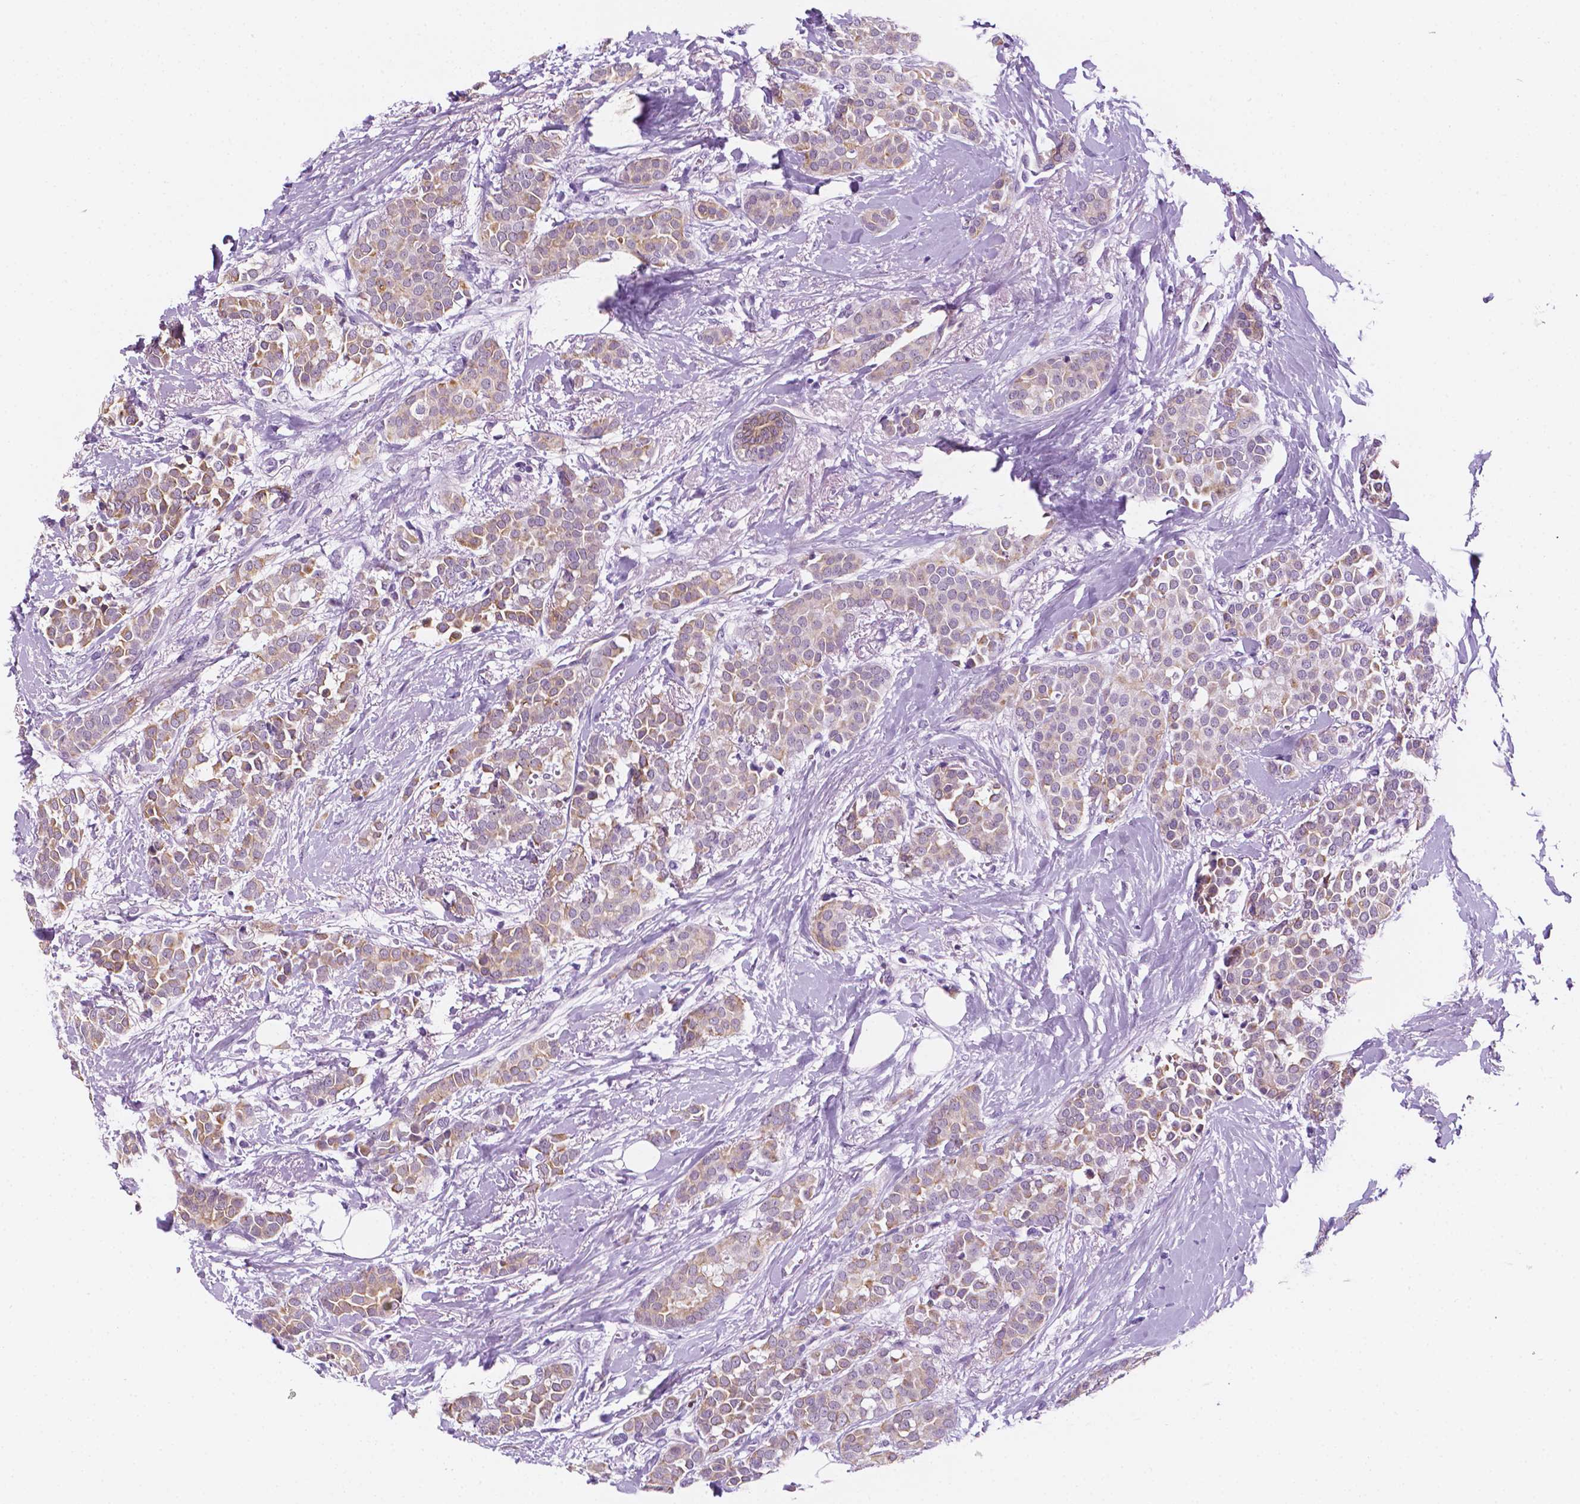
{"staining": {"intensity": "weak", "quantity": ">75%", "location": "cytoplasmic/membranous"}, "tissue": "breast cancer", "cell_type": "Tumor cells", "image_type": "cancer", "snomed": [{"axis": "morphology", "description": "Duct carcinoma"}, {"axis": "topography", "description": "Breast"}], "caption": "Protein expression analysis of human invasive ductal carcinoma (breast) reveals weak cytoplasmic/membranous positivity in approximately >75% of tumor cells.", "gene": "PPL", "patient": {"sex": "female", "age": 79}}